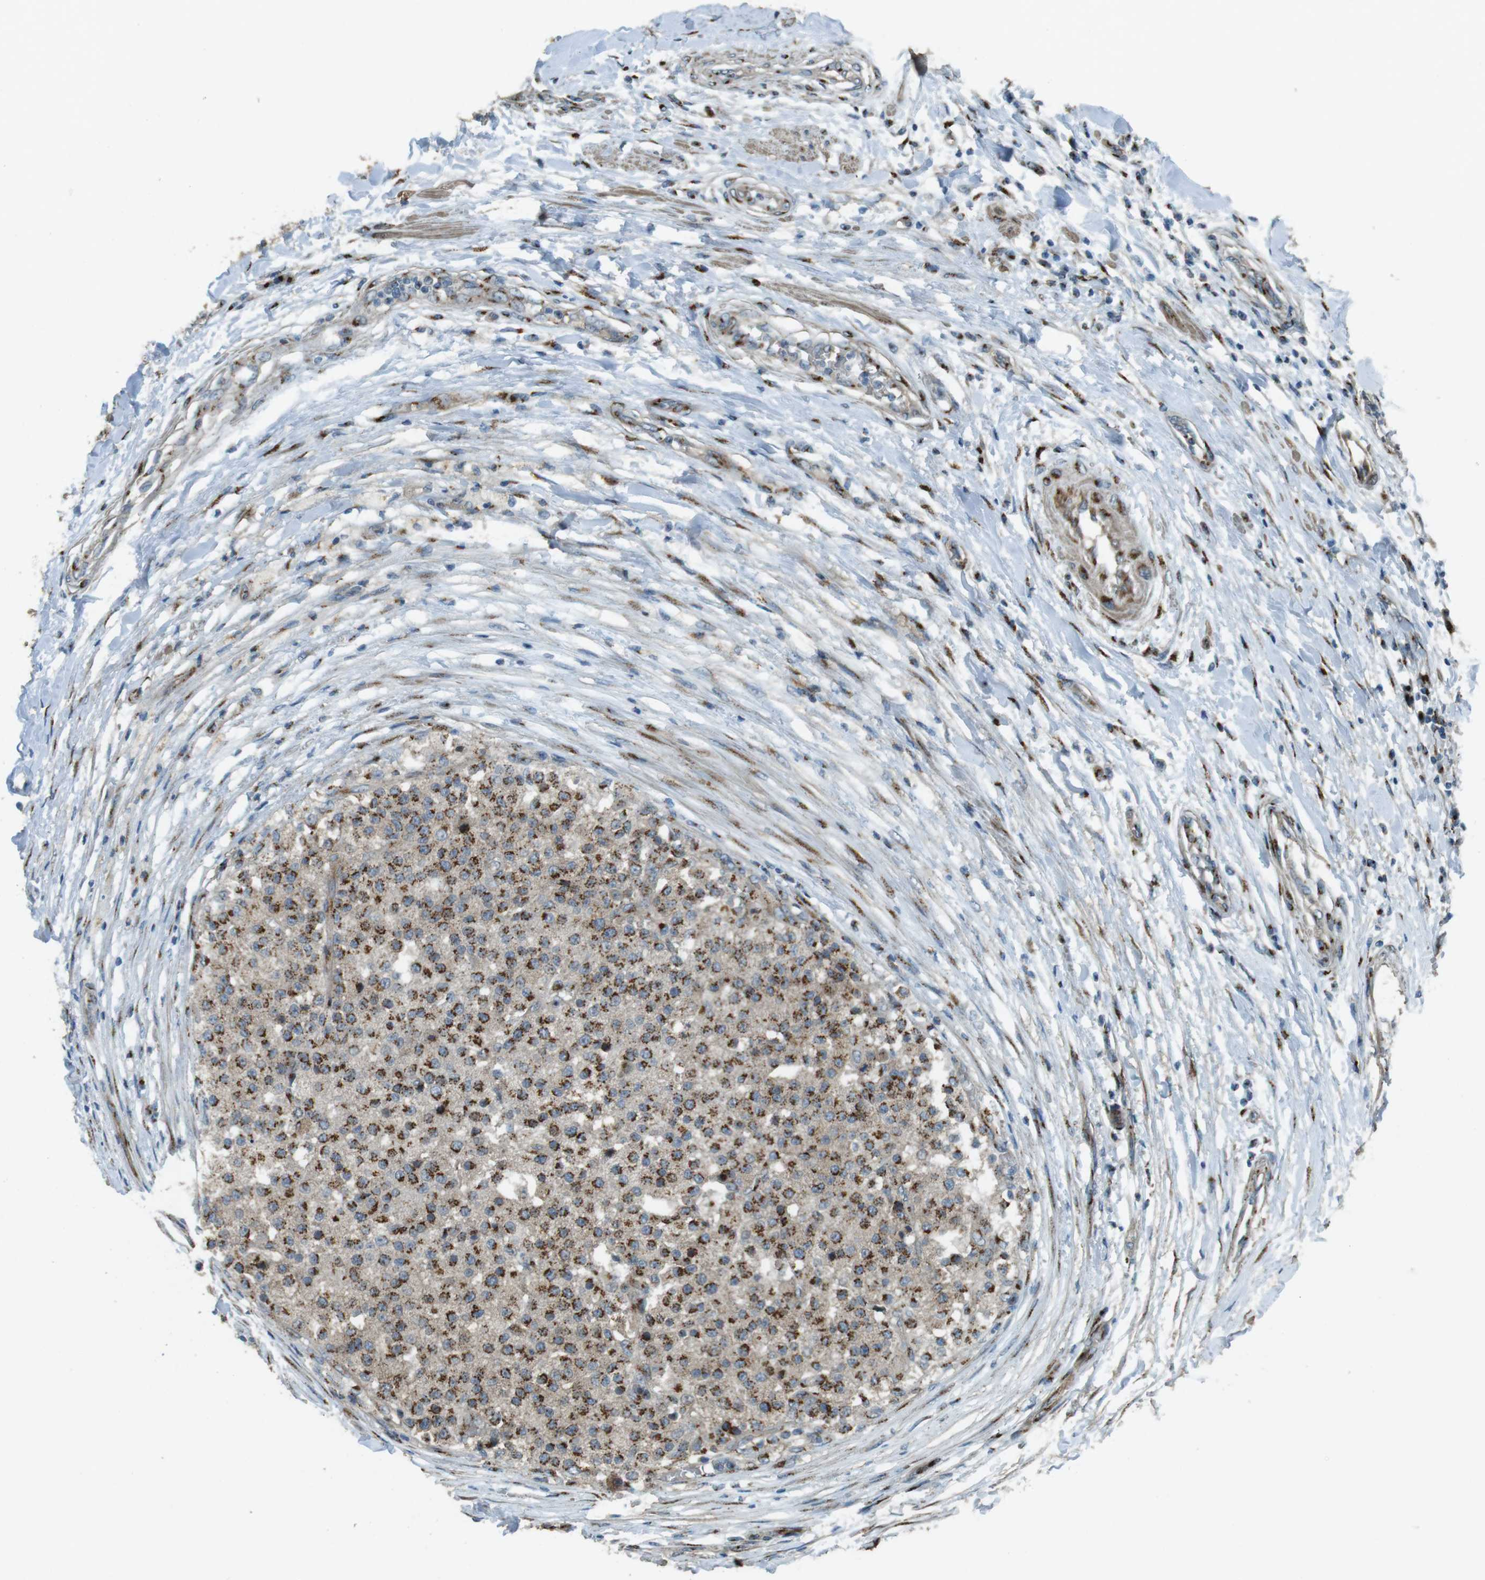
{"staining": {"intensity": "strong", "quantity": ">75%", "location": "cytoplasmic/membranous"}, "tissue": "testis cancer", "cell_type": "Tumor cells", "image_type": "cancer", "snomed": [{"axis": "morphology", "description": "Seminoma, NOS"}, {"axis": "topography", "description": "Testis"}], "caption": "An IHC image of neoplastic tissue is shown. Protein staining in brown labels strong cytoplasmic/membranous positivity in seminoma (testis) within tumor cells.", "gene": "TMEM115", "patient": {"sex": "male", "age": 59}}